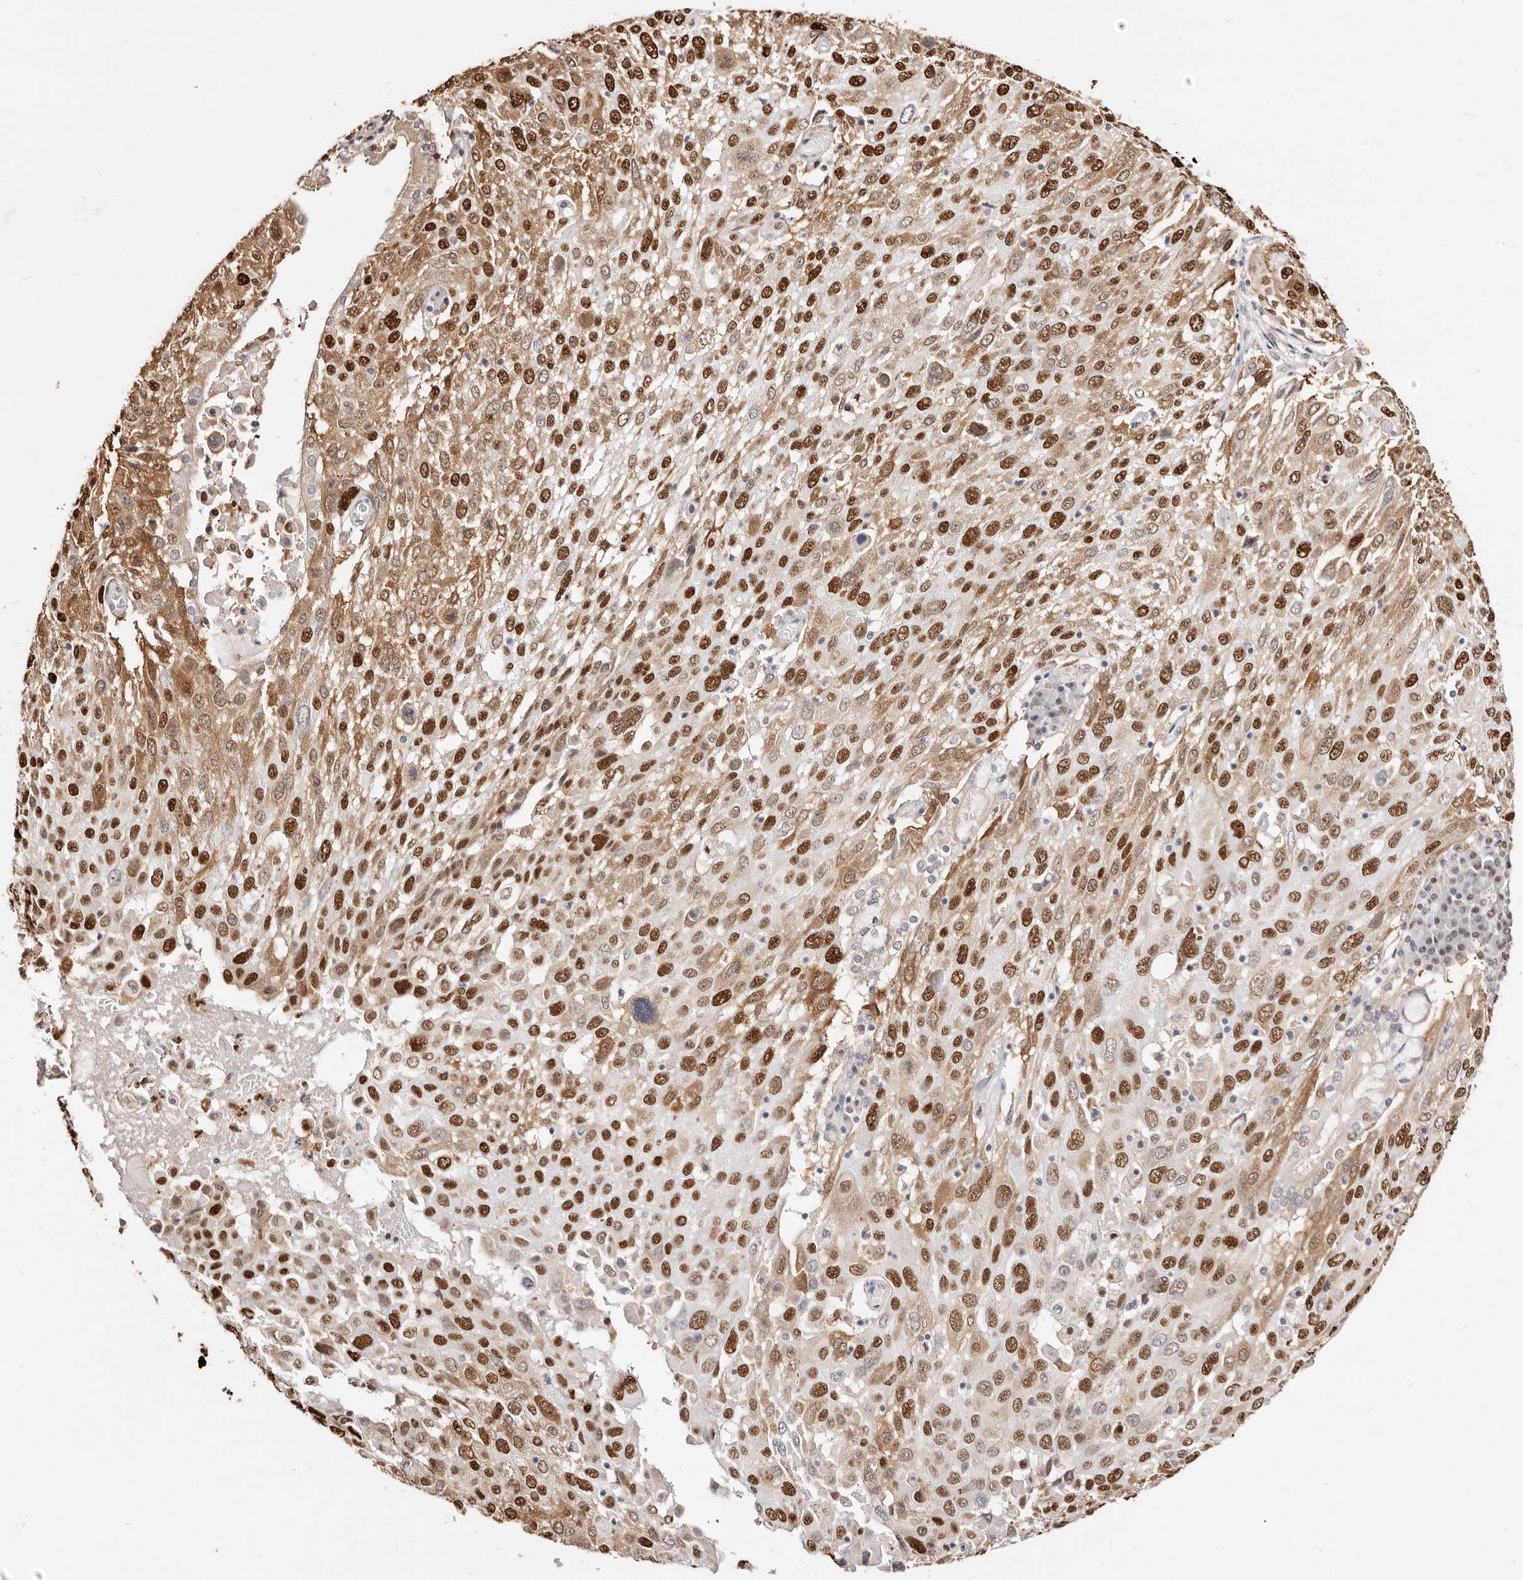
{"staining": {"intensity": "strong", "quantity": ">75%", "location": "cytoplasmic/membranous,nuclear"}, "tissue": "lung cancer", "cell_type": "Tumor cells", "image_type": "cancer", "snomed": [{"axis": "morphology", "description": "Squamous cell carcinoma, NOS"}, {"axis": "topography", "description": "Lung"}], "caption": "Brown immunohistochemical staining in human lung cancer reveals strong cytoplasmic/membranous and nuclear staining in approximately >75% of tumor cells. (DAB IHC with brightfield microscopy, high magnification).", "gene": "TKT", "patient": {"sex": "male", "age": 65}}